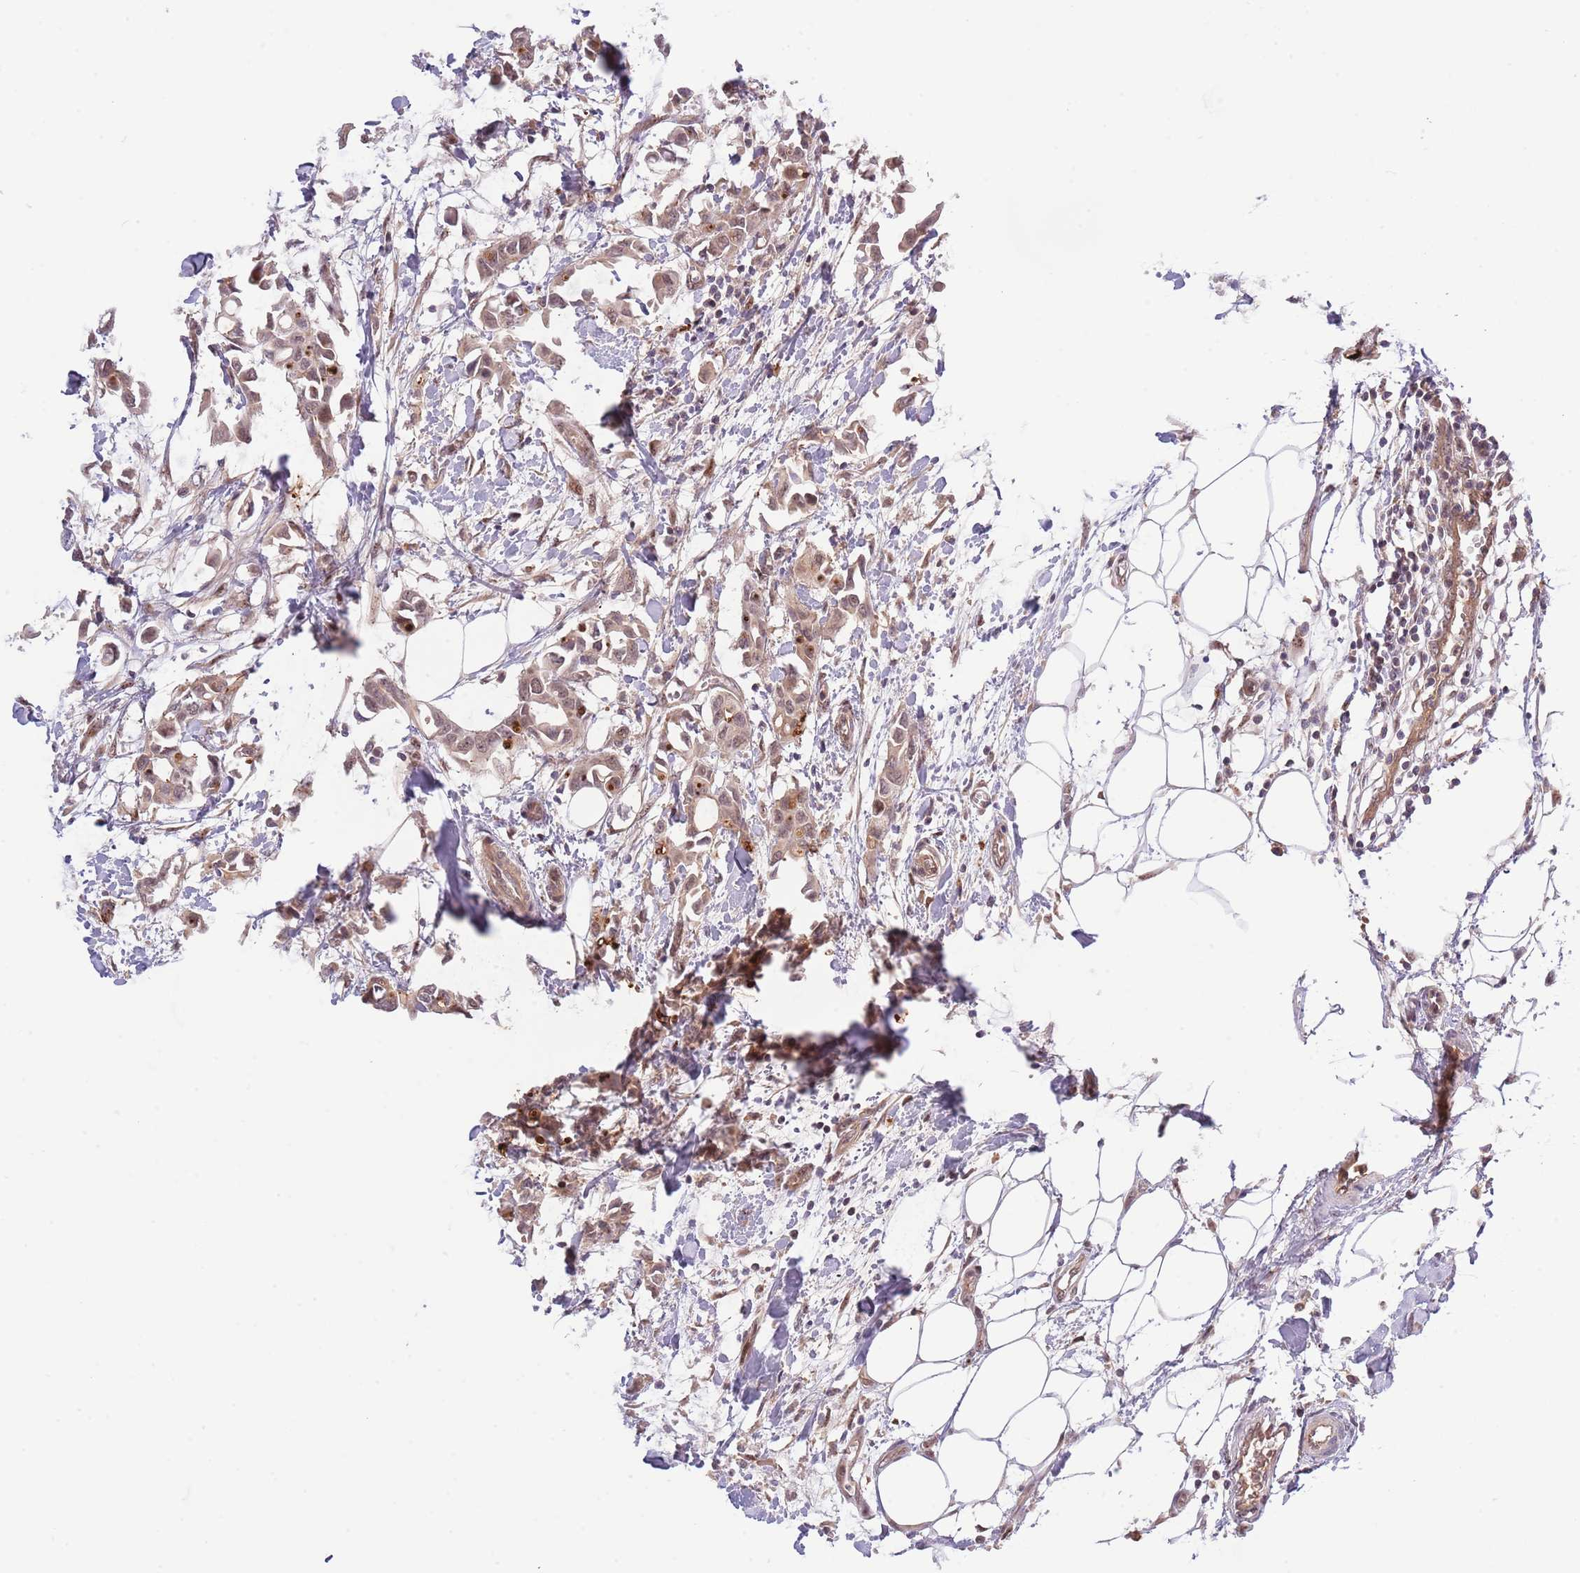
{"staining": {"intensity": "weak", "quantity": "25%-75%", "location": "cytoplasmic/membranous,nuclear"}, "tissue": "breast cancer", "cell_type": "Tumor cells", "image_type": "cancer", "snomed": [{"axis": "morphology", "description": "Duct carcinoma"}, {"axis": "topography", "description": "Breast"}], "caption": "The image exhibits a brown stain indicating the presence of a protein in the cytoplasmic/membranous and nuclear of tumor cells in breast cancer (invasive ductal carcinoma).", "gene": "PRR16", "patient": {"sex": "female", "age": 41}}